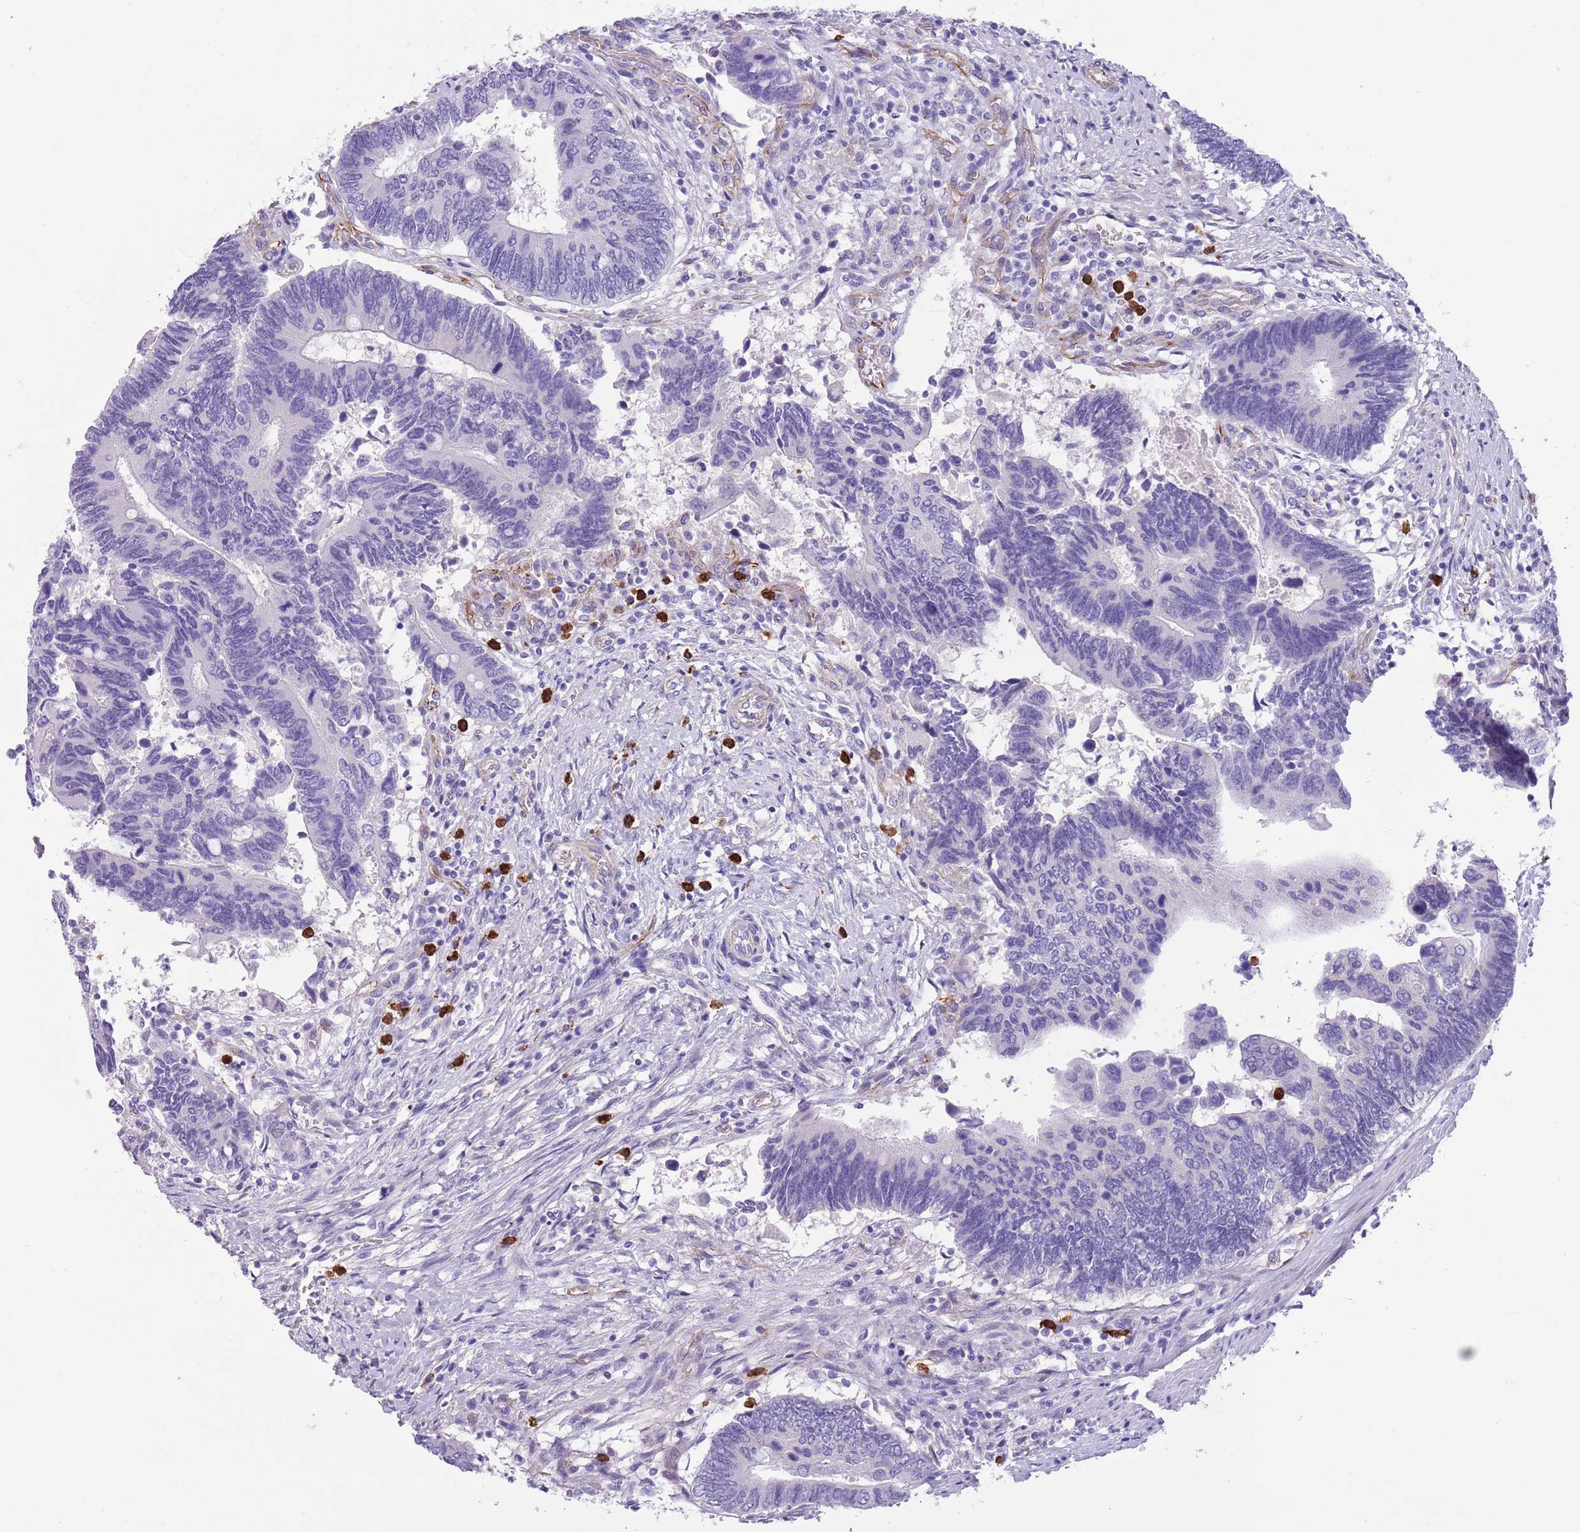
{"staining": {"intensity": "negative", "quantity": "none", "location": "none"}, "tissue": "colorectal cancer", "cell_type": "Tumor cells", "image_type": "cancer", "snomed": [{"axis": "morphology", "description": "Adenocarcinoma, NOS"}, {"axis": "topography", "description": "Colon"}], "caption": "This is an immunohistochemistry (IHC) histopathology image of colorectal cancer. There is no positivity in tumor cells.", "gene": "TSGA13", "patient": {"sex": "male", "age": 87}}